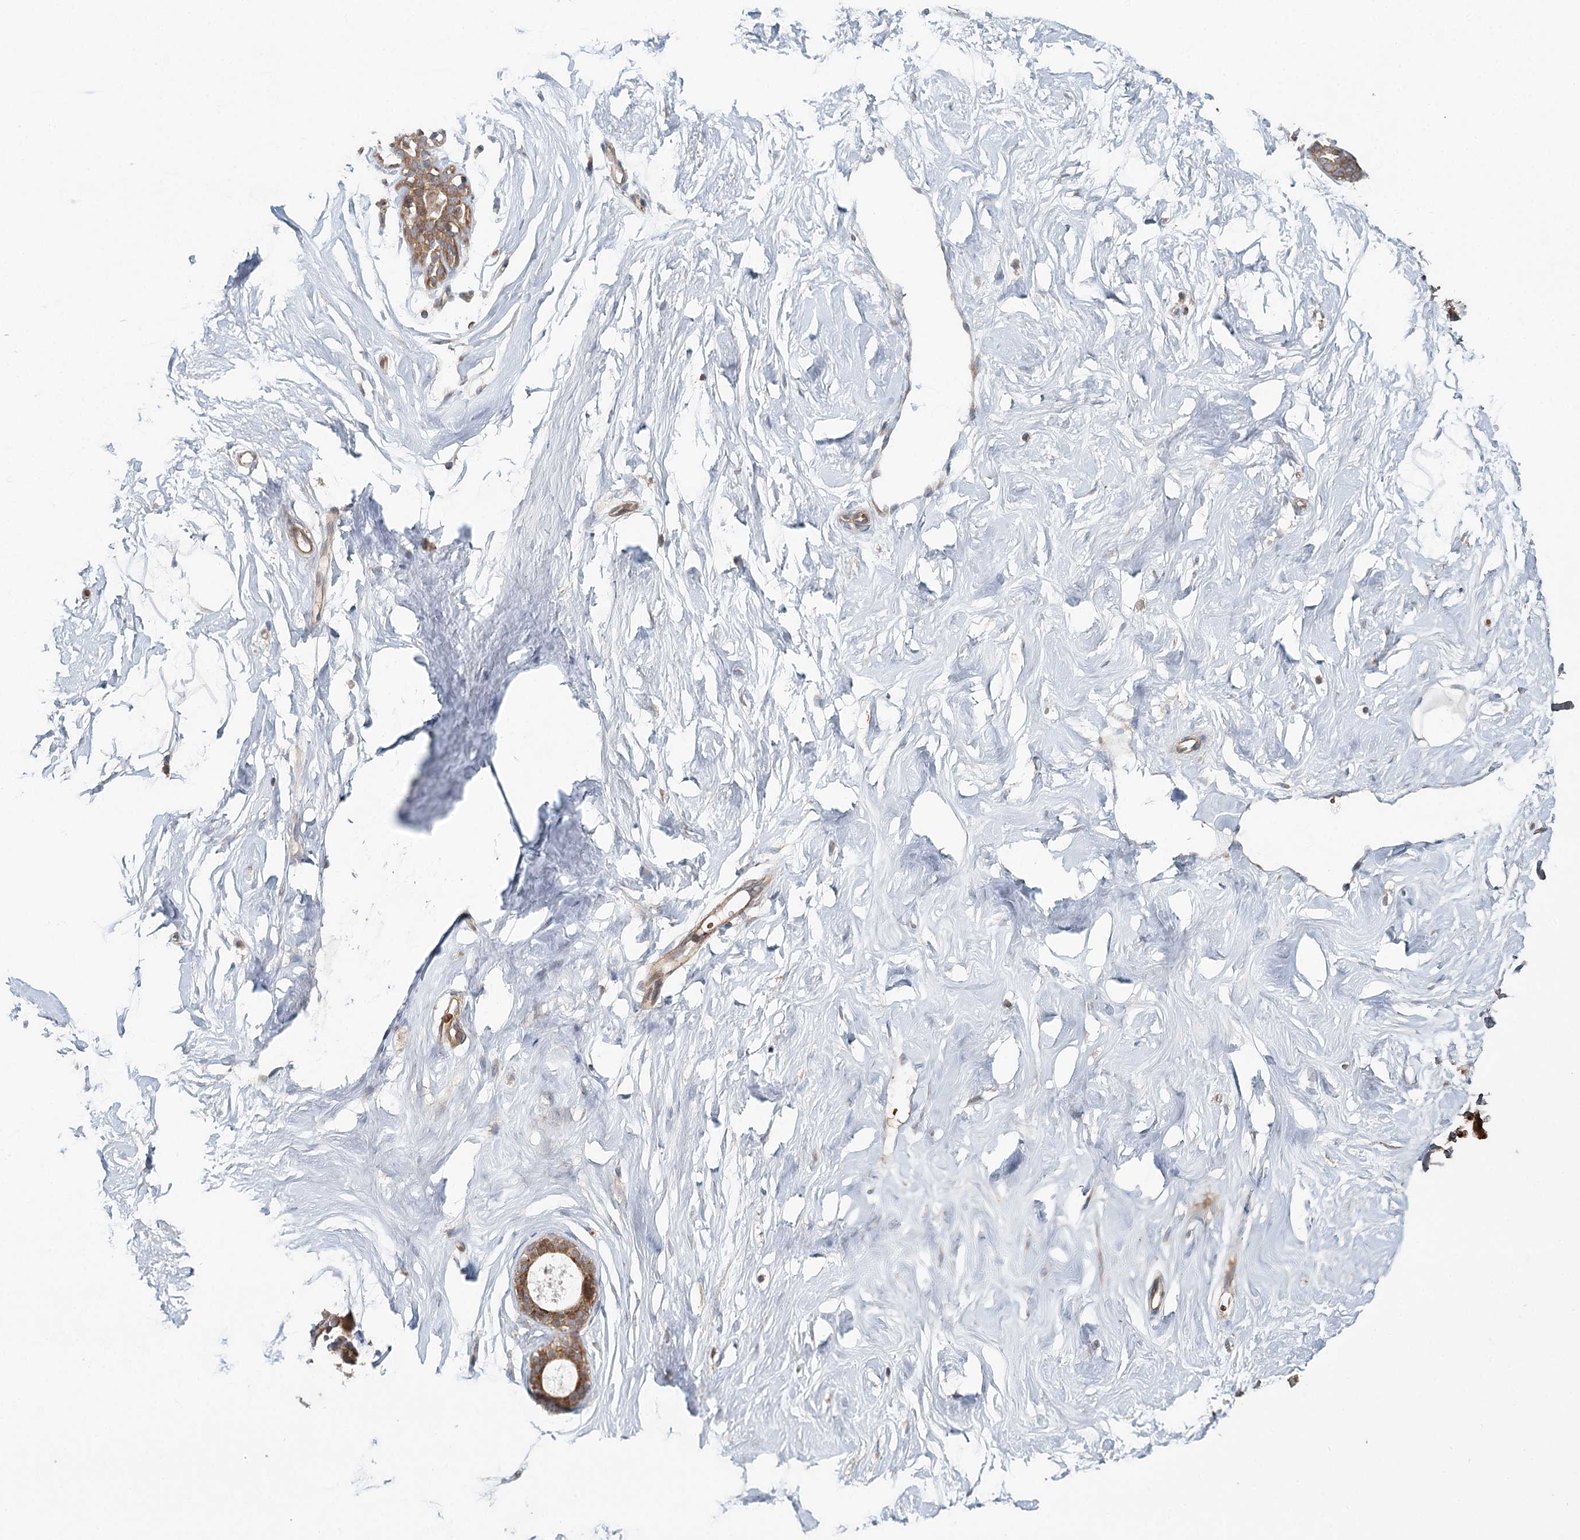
{"staining": {"intensity": "negative", "quantity": "none", "location": "none"}, "tissue": "breast", "cell_type": "Adipocytes", "image_type": "normal", "snomed": [{"axis": "morphology", "description": "Normal tissue, NOS"}, {"axis": "morphology", "description": "Adenoma, NOS"}, {"axis": "topography", "description": "Breast"}], "caption": "High magnification brightfield microscopy of unremarkable breast stained with DAB (brown) and counterstained with hematoxylin (blue): adipocytes show no significant expression. Nuclei are stained in blue.", "gene": "ENSG00000273217", "patient": {"sex": "female", "age": 23}}